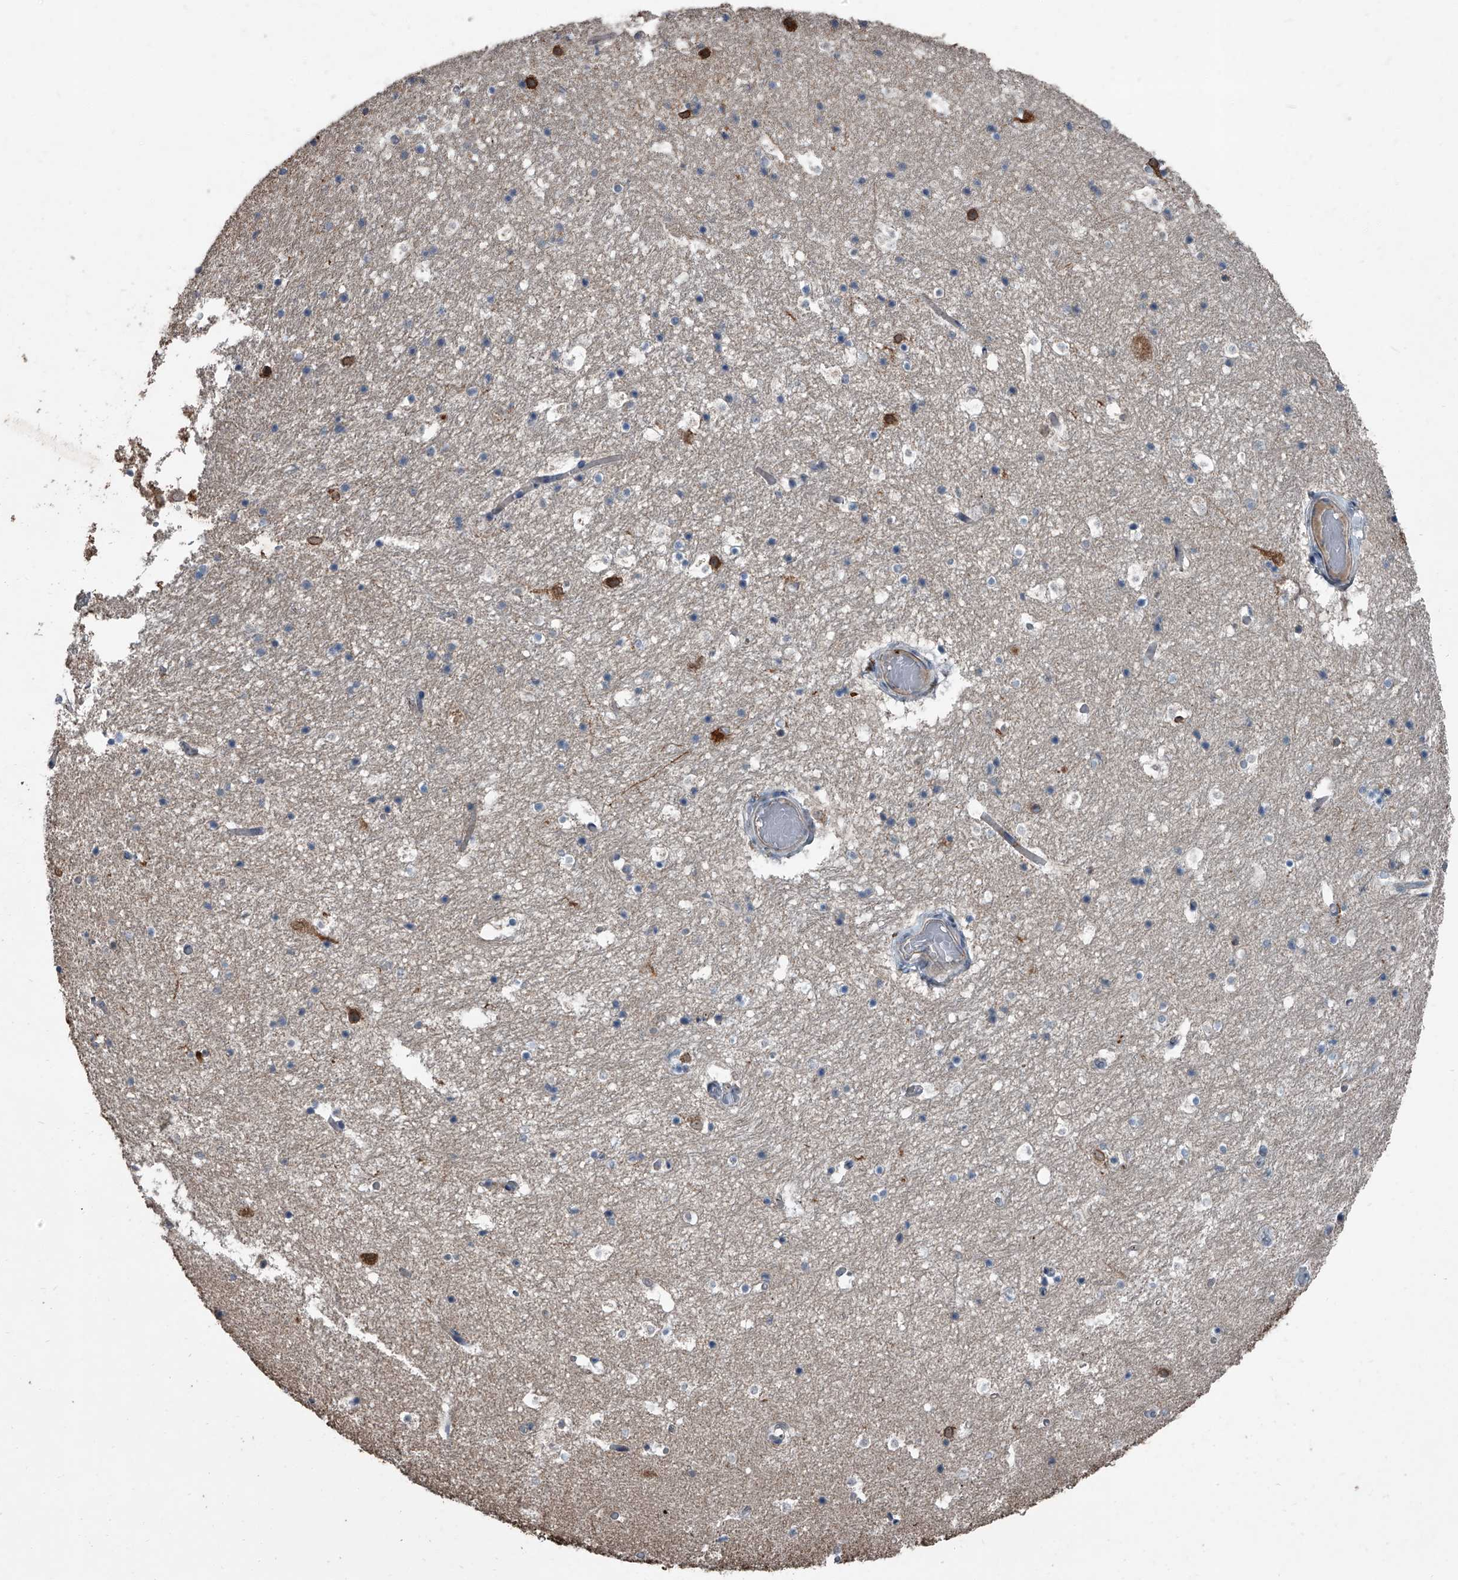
{"staining": {"intensity": "negative", "quantity": "none", "location": "none"}, "tissue": "hippocampus", "cell_type": "Glial cells", "image_type": "normal", "snomed": [{"axis": "morphology", "description": "Normal tissue, NOS"}, {"axis": "topography", "description": "Hippocampus"}], "caption": "Immunohistochemistry of benign hippocampus demonstrates no staining in glial cells. (Stains: DAB immunohistochemistry (IHC) with hematoxylin counter stain, Microscopy: brightfield microscopy at high magnification).", "gene": "OARD1", "patient": {"sex": "female", "age": 52}}